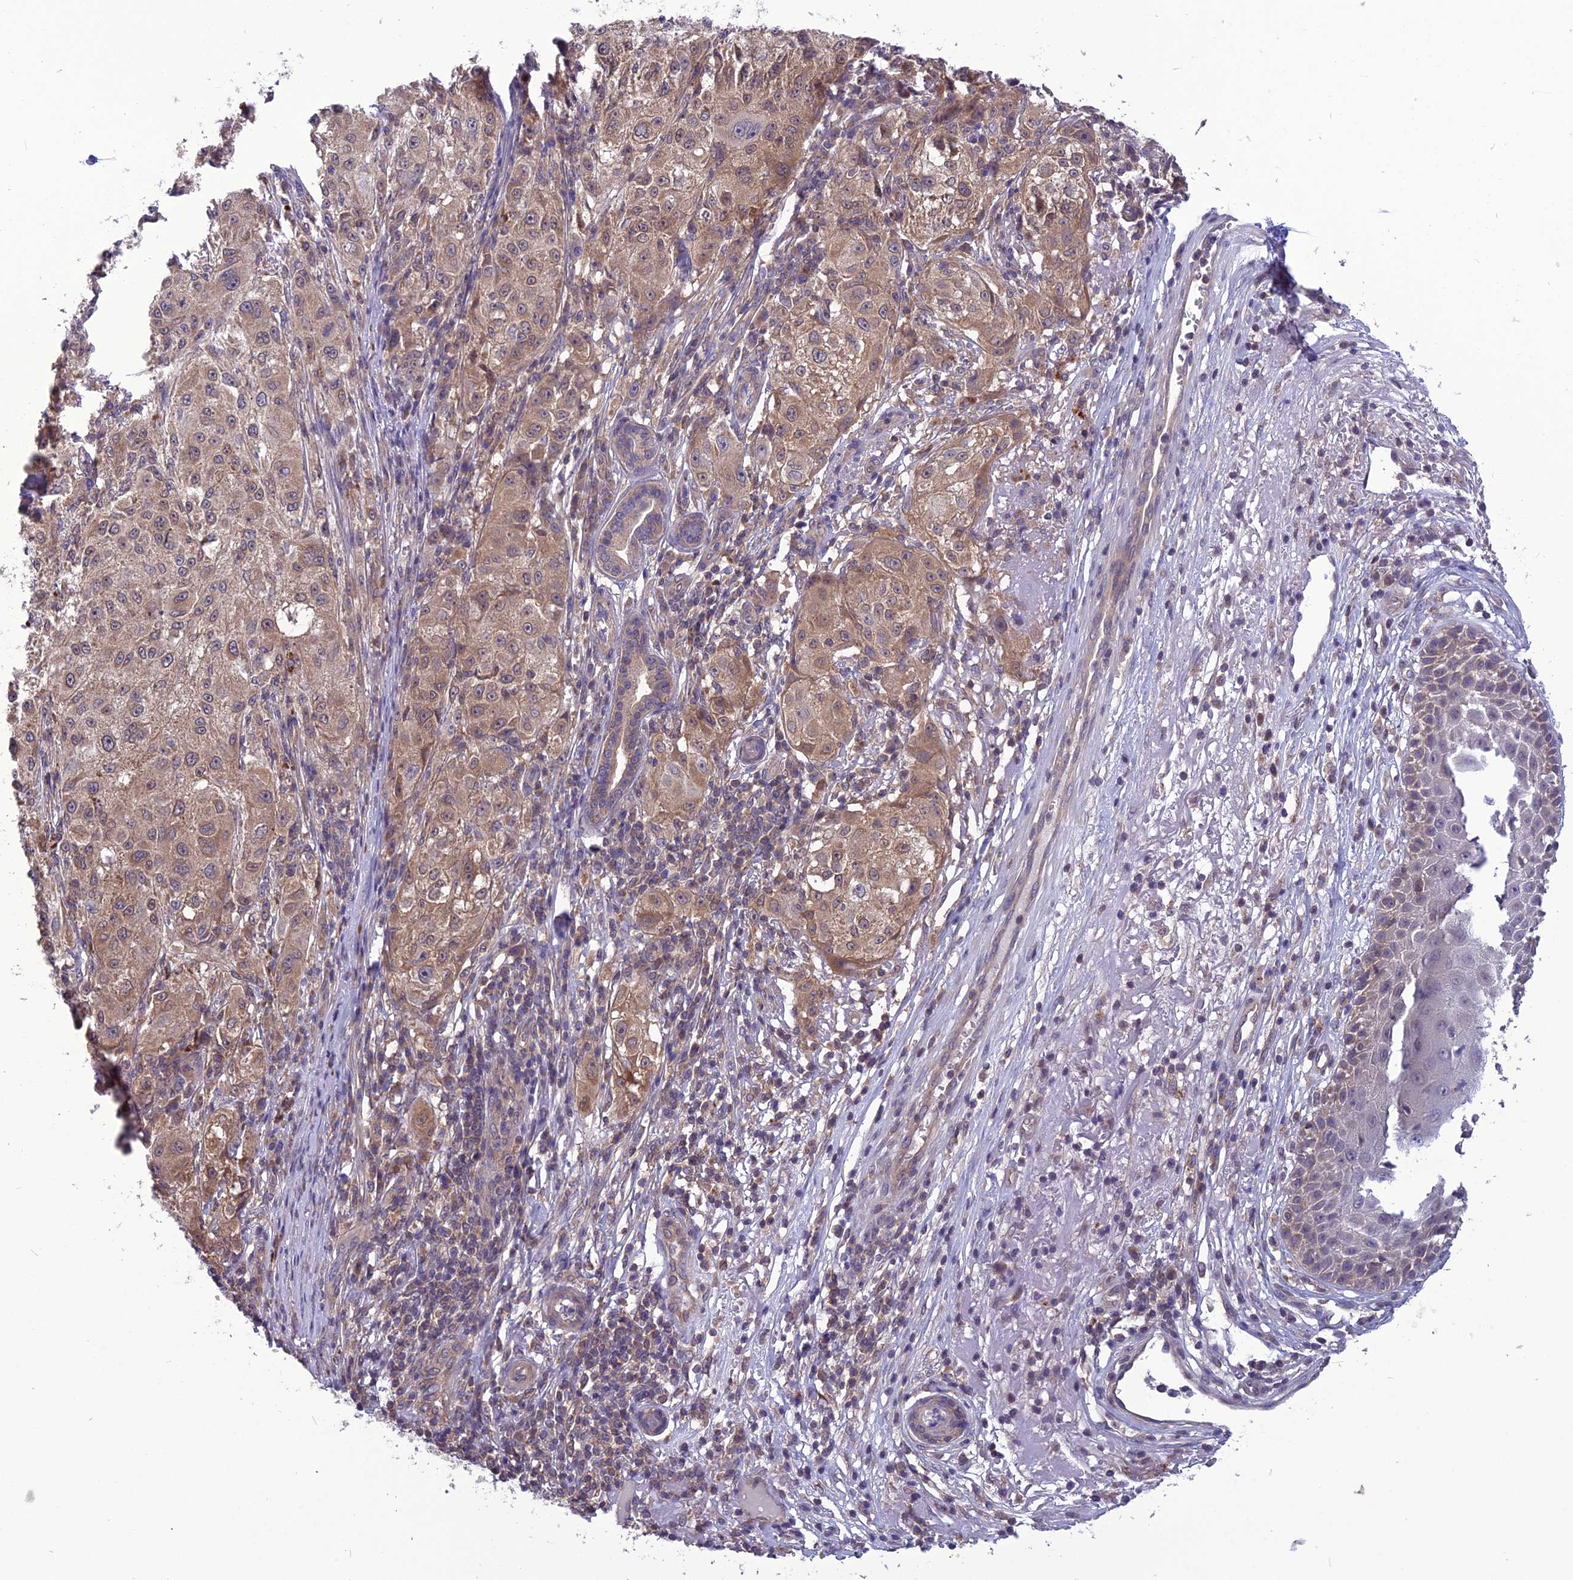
{"staining": {"intensity": "weak", "quantity": ">75%", "location": "cytoplasmic/membranous"}, "tissue": "melanoma", "cell_type": "Tumor cells", "image_type": "cancer", "snomed": [{"axis": "morphology", "description": "Necrosis, NOS"}, {"axis": "morphology", "description": "Malignant melanoma, NOS"}, {"axis": "topography", "description": "Skin"}], "caption": "A brown stain shows weak cytoplasmic/membranous positivity of a protein in human malignant melanoma tumor cells.", "gene": "PSMF1", "patient": {"sex": "female", "age": 87}}